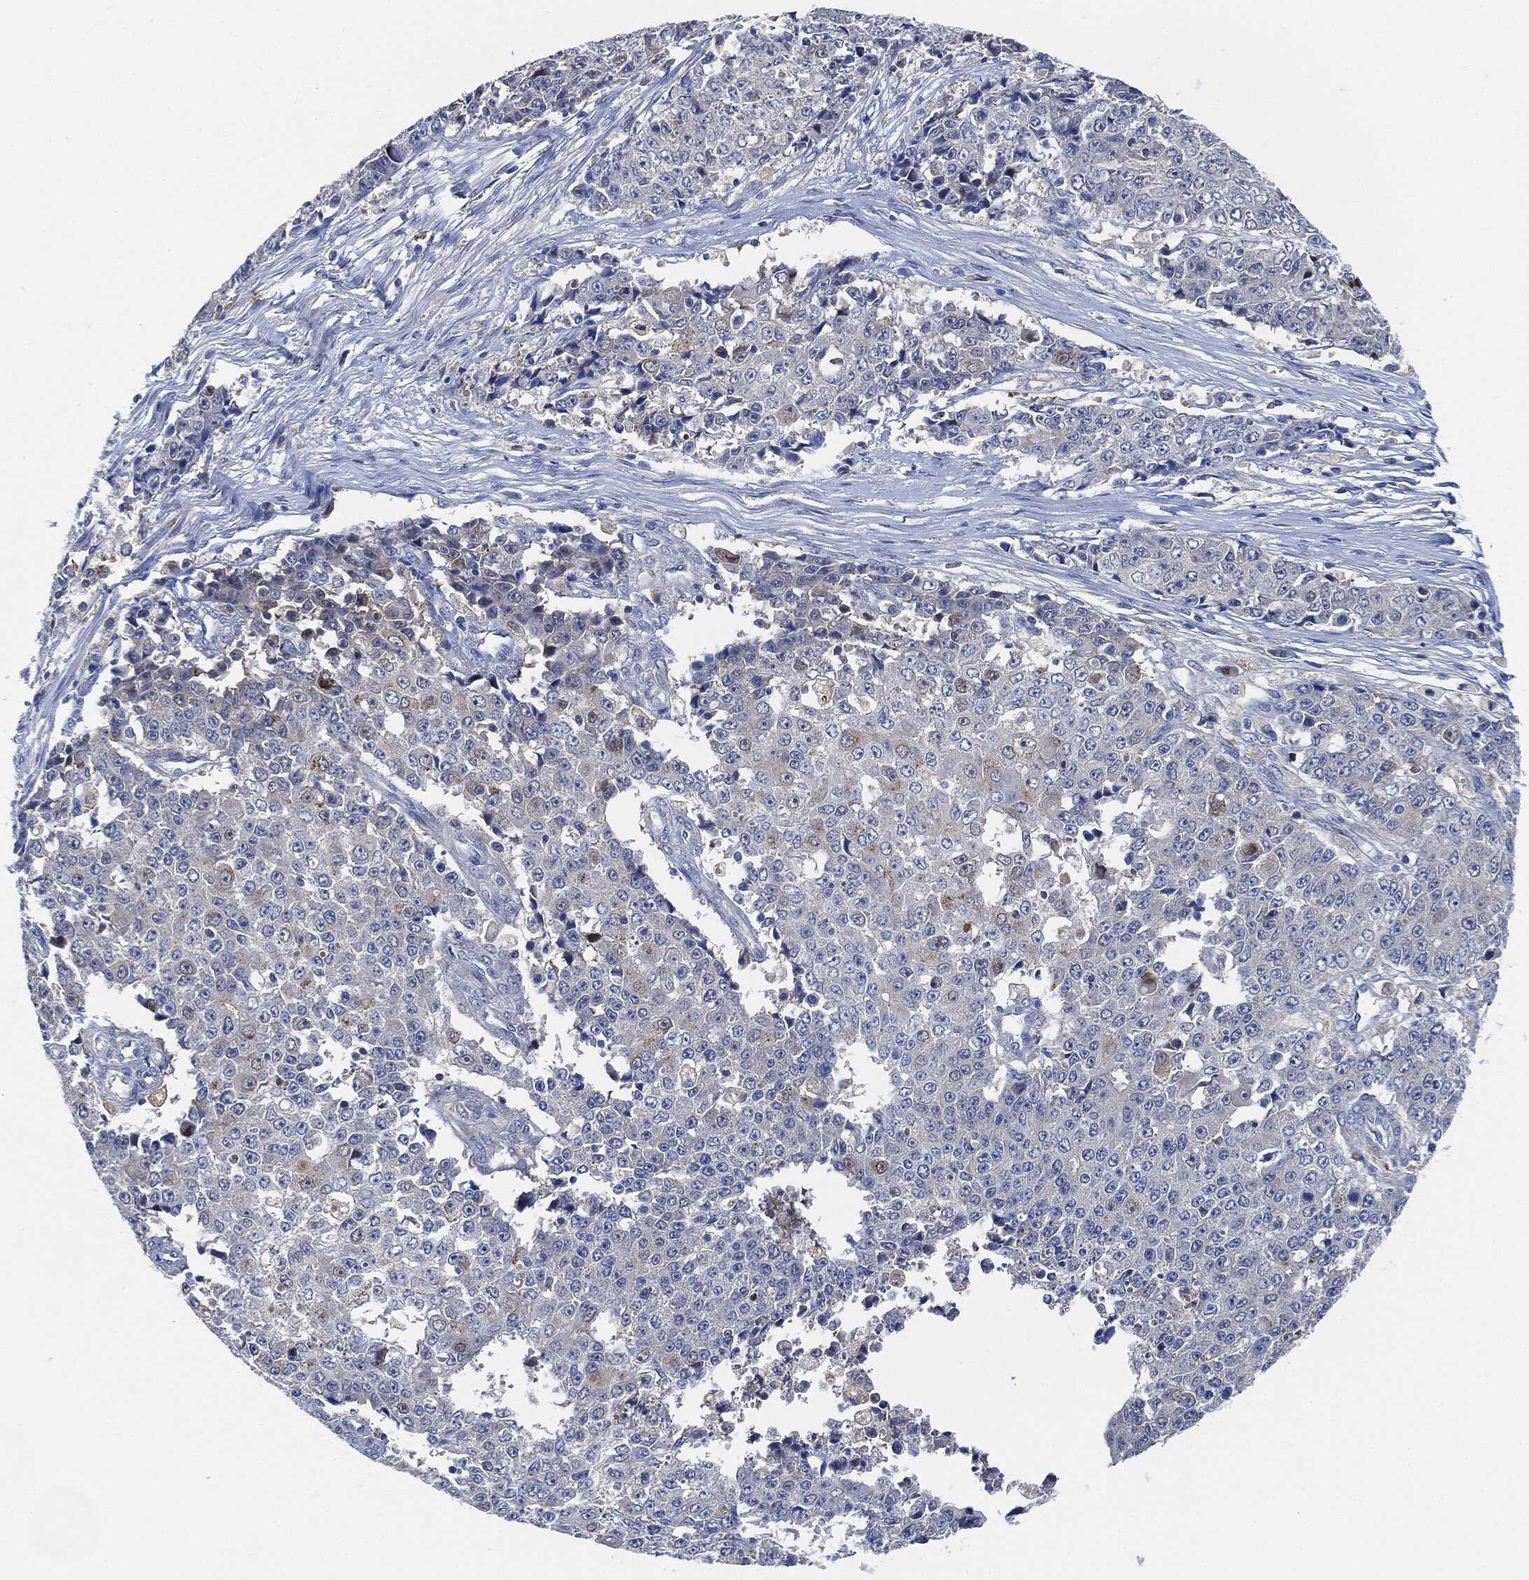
{"staining": {"intensity": "negative", "quantity": "none", "location": "none"}, "tissue": "ovarian cancer", "cell_type": "Tumor cells", "image_type": "cancer", "snomed": [{"axis": "morphology", "description": "Carcinoma, endometroid"}, {"axis": "topography", "description": "Ovary"}], "caption": "Endometroid carcinoma (ovarian) stained for a protein using immunohistochemistry exhibits no expression tumor cells.", "gene": "VSIG4", "patient": {"sex": "female", "age": 42}}